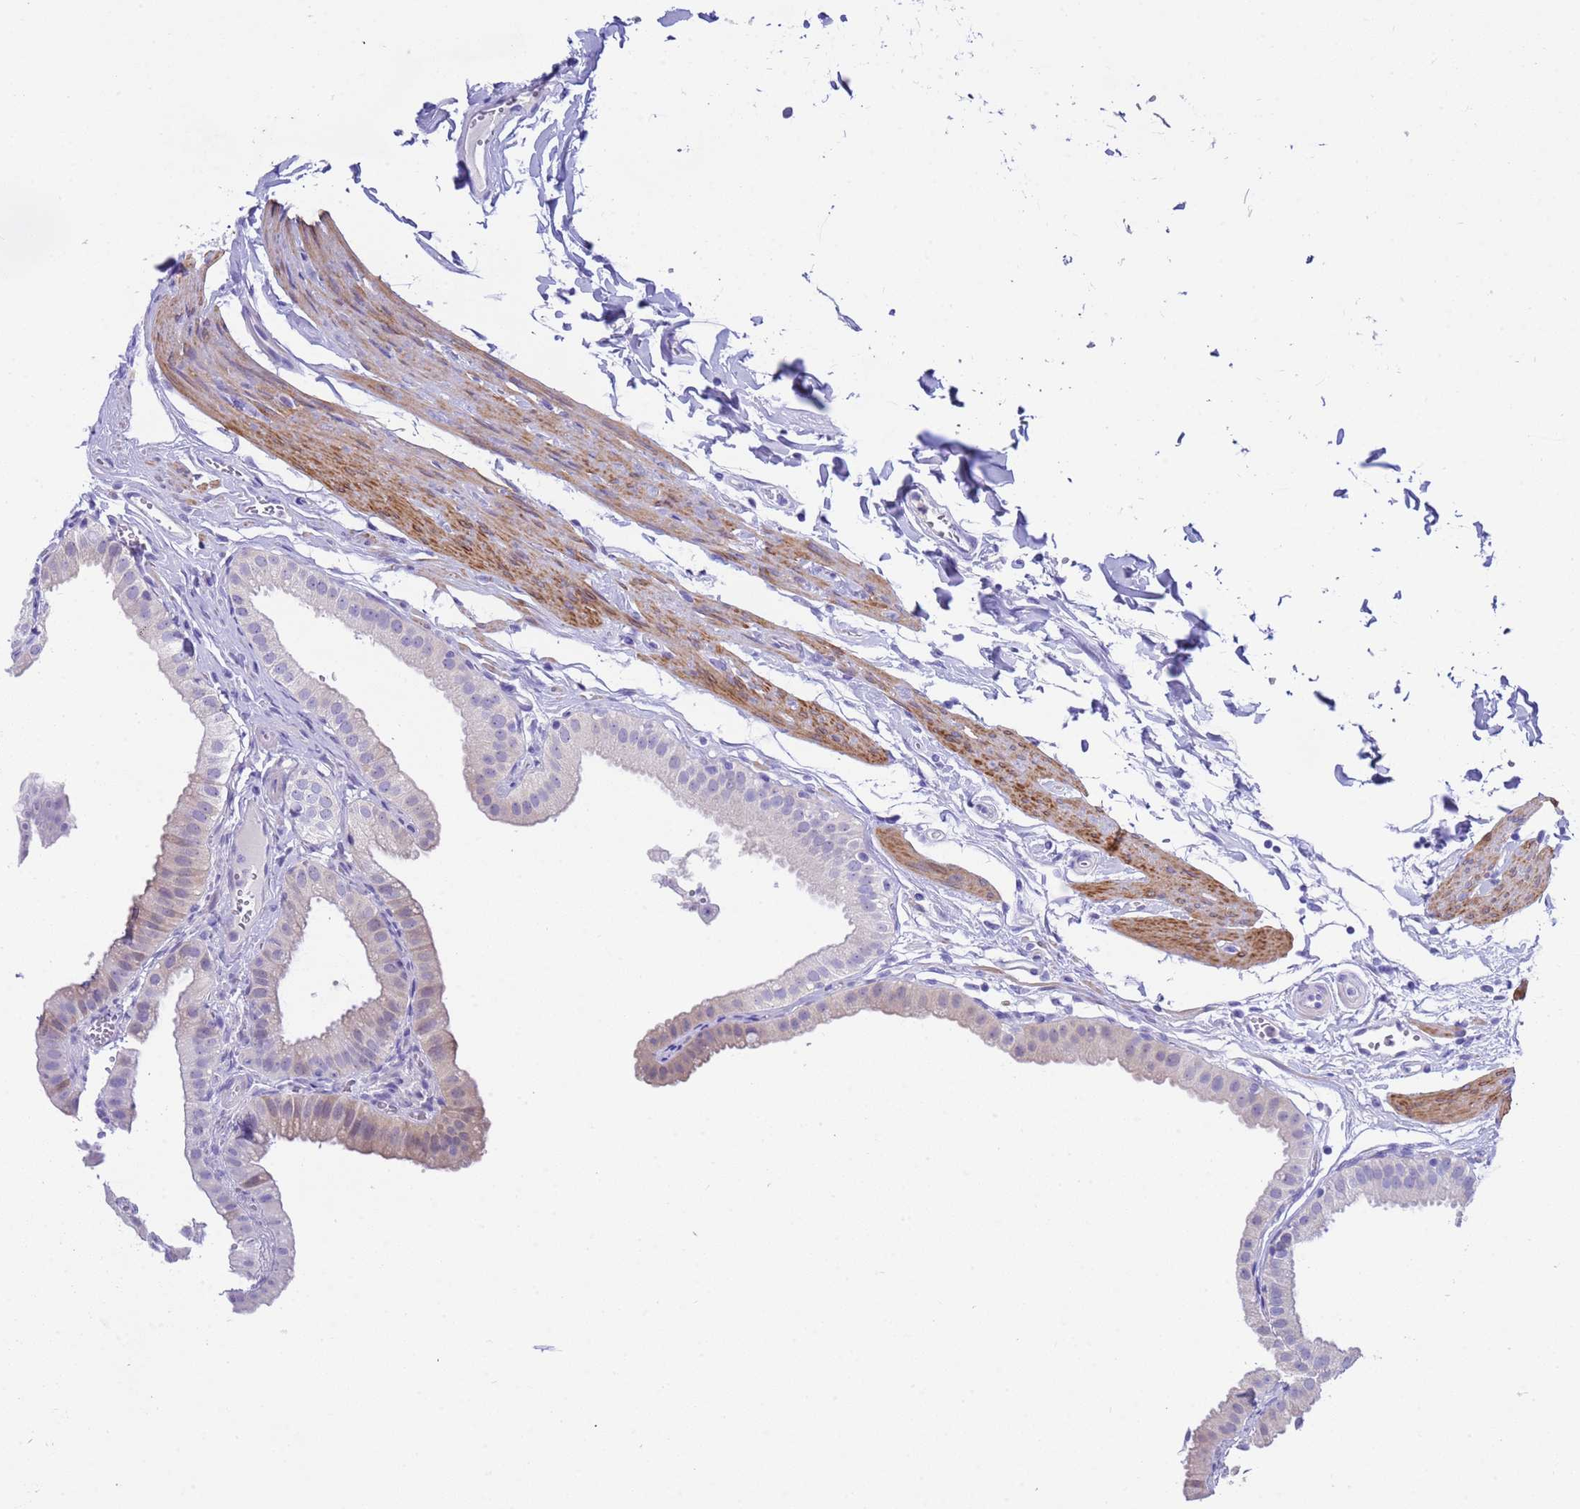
{"staining": {"intensity": "negative", "quantity": "none", "location": "none"}, "tissue": "gallbladder", "cell_type": "Glandular cells", "image_type": "normal", "snomed": [{"axis": "morphology", "description": "Normal tissue, NOS"}, {"axis": "topography", "description": "Gallbladder"}], "caption": "Immunohistochemistry (IHC) image of normal gallbladder: human gallbladder stained with DAB exhibits no significant protein positivity in glandular cells.", "gene": "USP38", "patient": {"sex": "female", "age": 61}}